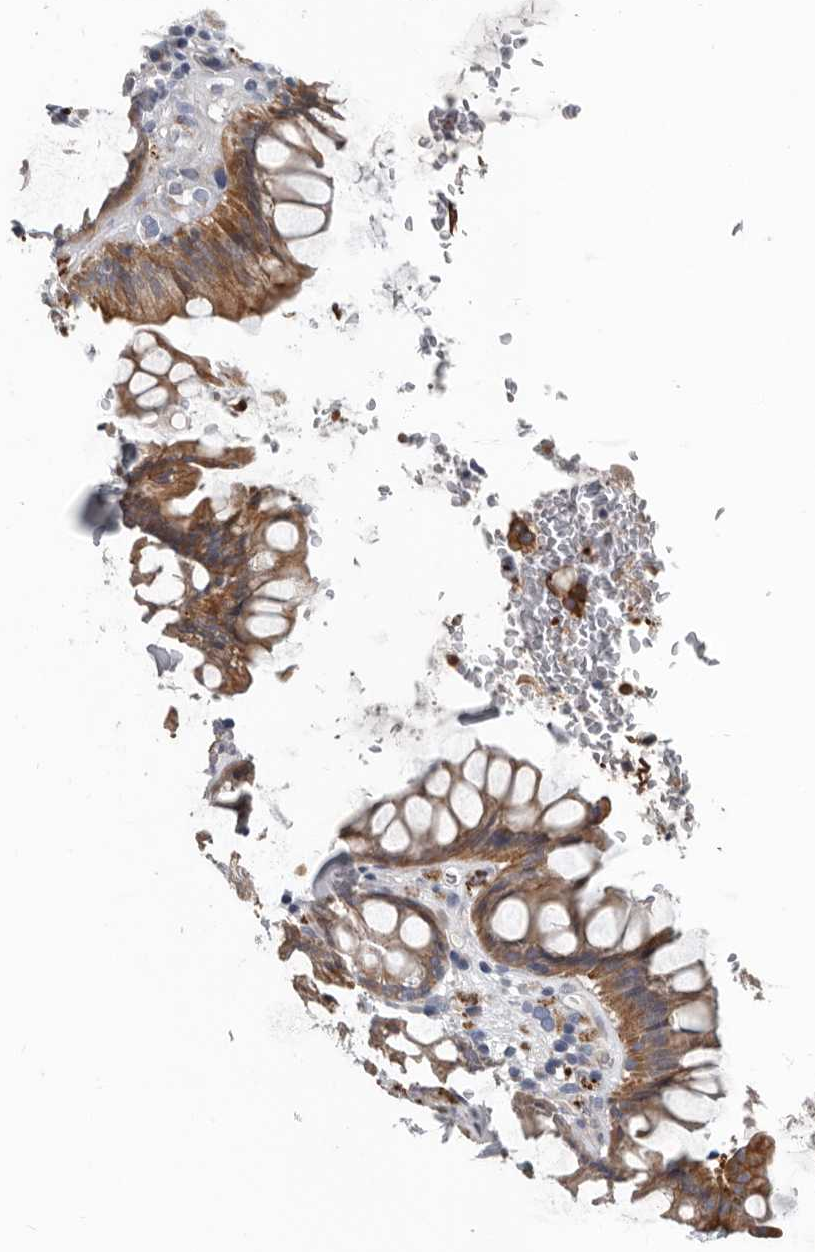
{"staining": {"intensity": "moderate", "quantity": ">75%", "location": "cytoplasmic/membranous"}, "tissue": "rectum", "cell_type": "Glandular cells", "image_type": "normal", "snomed": [{"axis": "morphology", "description": "Normal tissue, NOS"}, {"axis": "topography", "description": "Rectum"}], "caption": "About >75% of glandular cells in benign human rectum demonstrate moderate cytoplasmic/membranous protein expression as visualized by brown immunohistochemical staining.", "gene": "DPY19L4", "patient": {"sex": "male", "age": 64}}